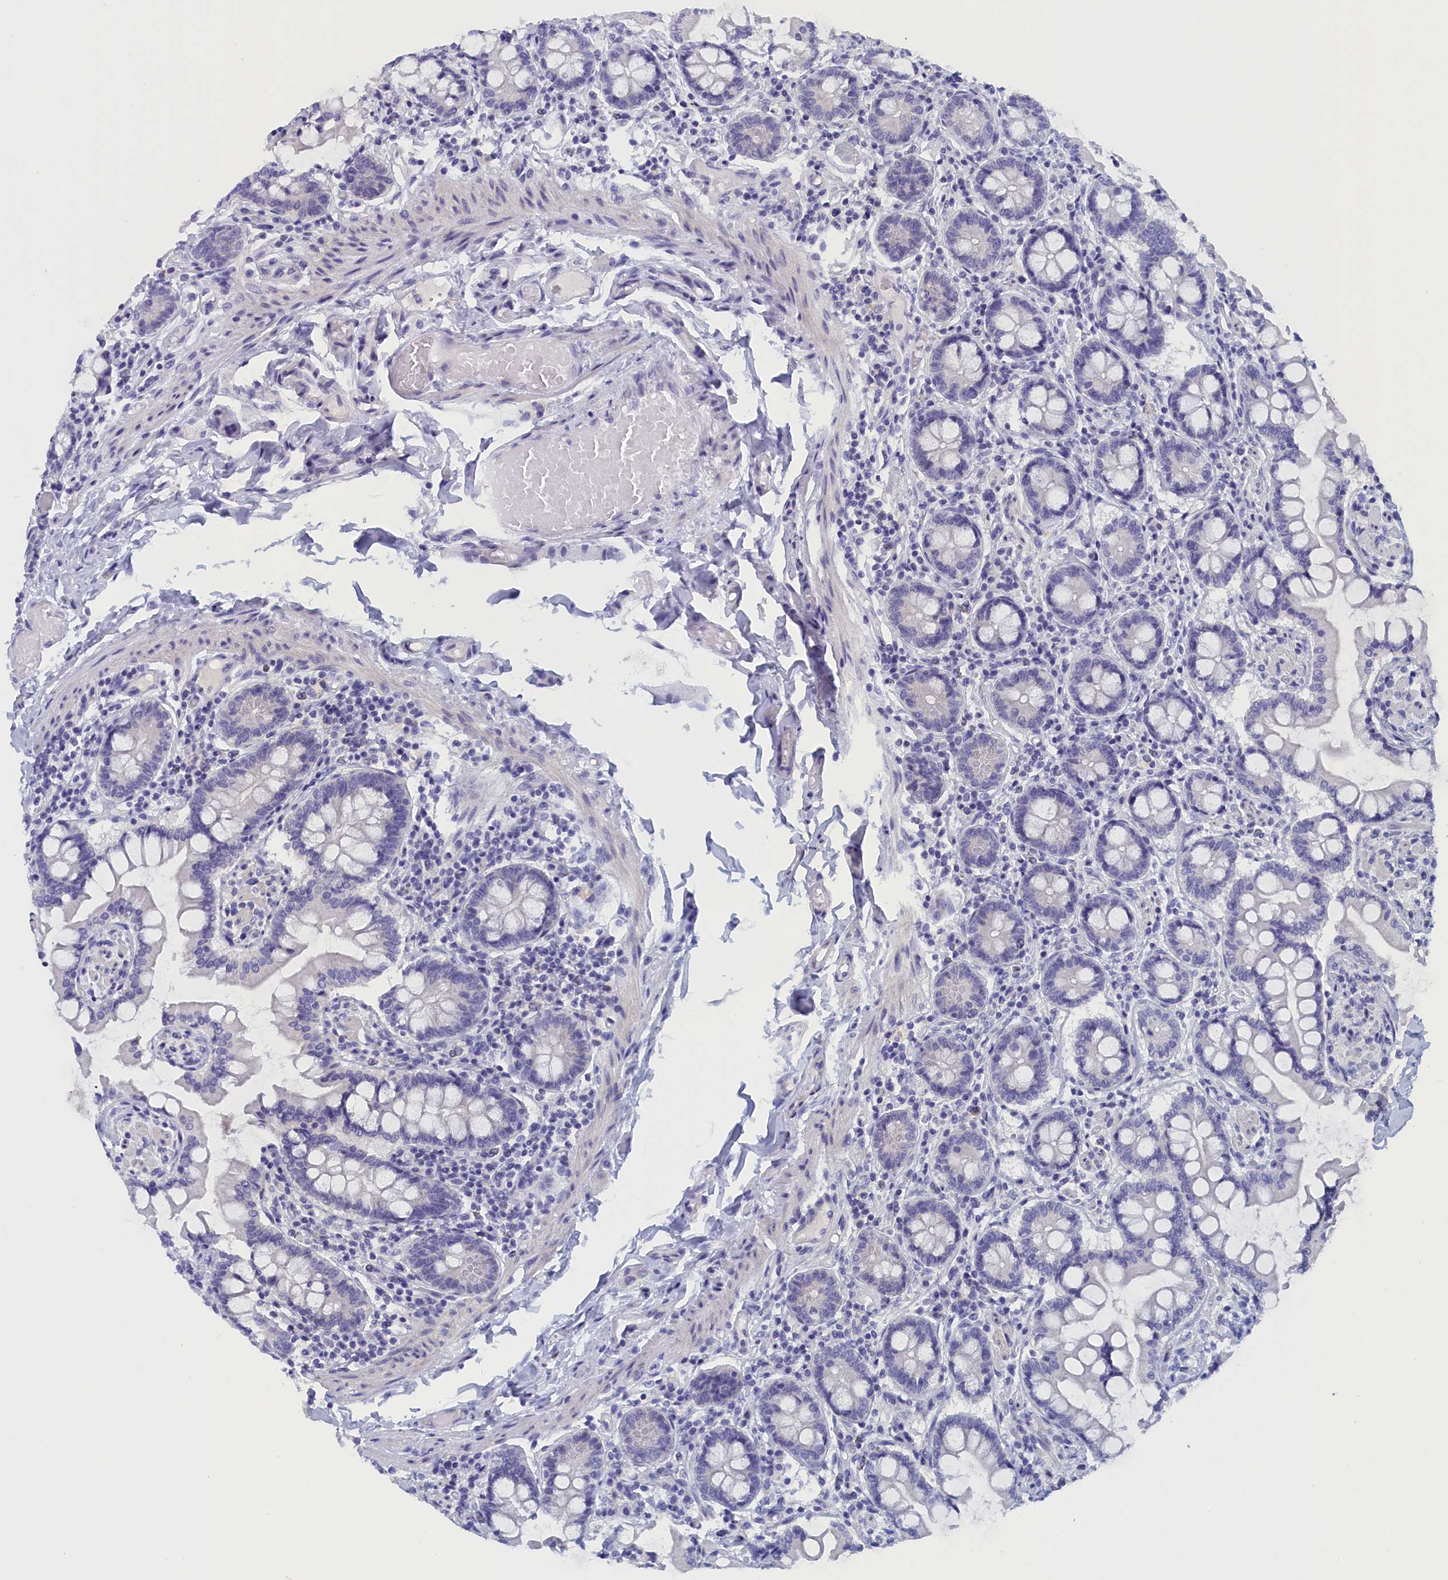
{"staining": {"intensity": "negative", "quantity": "none", "location": "none"}, "tissue": "small intestine", "cell_type": "Glandular cells", "image_type": "normal", "snomed": [{"axis": "morphology", "description": "Normal tissue, NOS"}, {"axis": "topography", "description": "Small intestine"}], "caption": "Immunohistochemical staining of normal small intestine shows no significant expression in glandular cells. Nuclei are stained in blue.", "gene": "ANKRD2", "patient": {"sex": "male", "age": 41}}